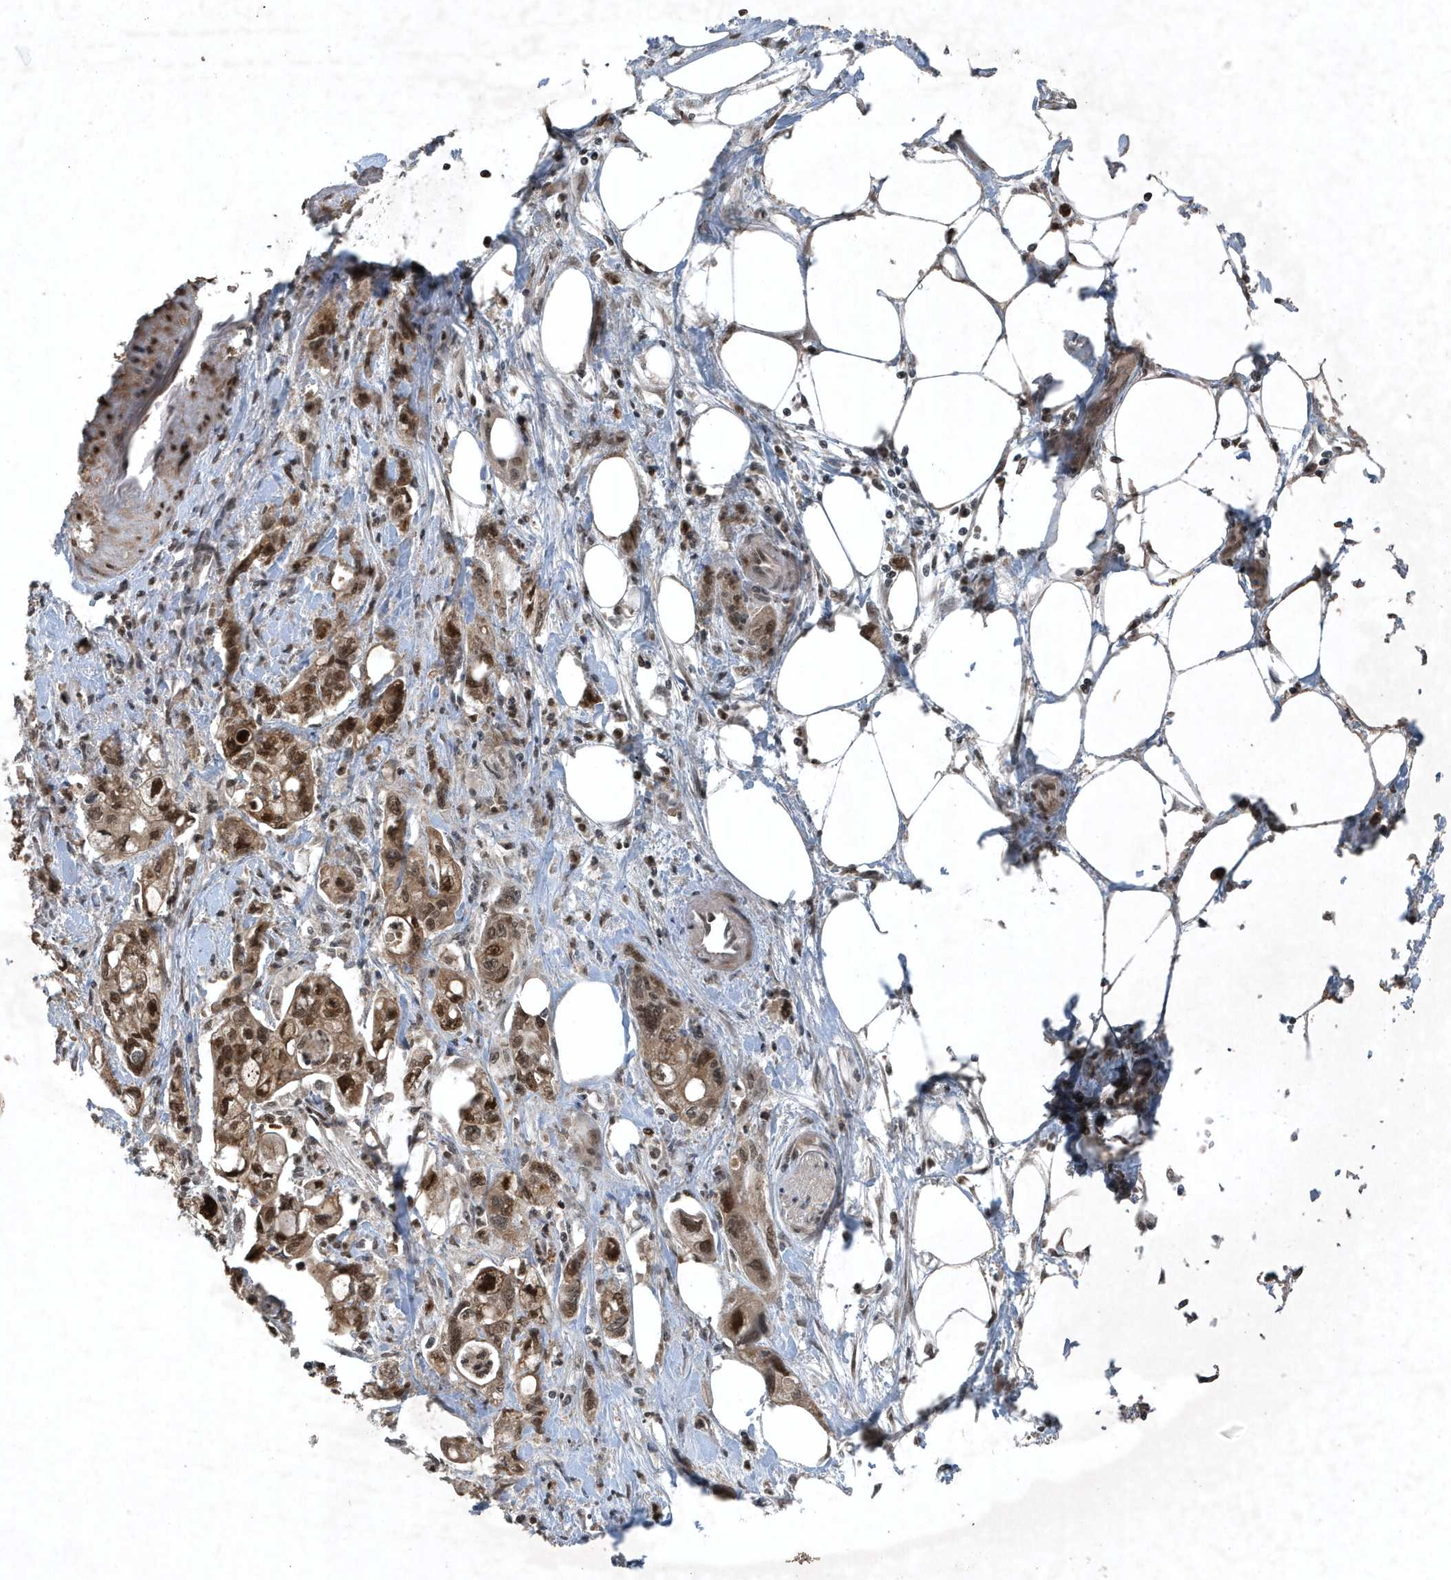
{"staining": {"intensity": "moderate", "quantity": ">75%", "location": "cytoplasmic/membranous,nuclear"}, "tissue": "pancreatic cancer", "cell_type": "Tumor cells", "image_type": "cancer", "snomed": [{"axis": "morphology", "description": "Adenocarcinoma, NOS"}, {"axis": "topography", "description": "Pancreas"}], "caption": "IHC image of human pancreatic cancer stained for a protein (brown), which exhibits medium levels of moderate cytoplasmic/membranous and nuclear positivity in about >75% of tumor cells.", "gene": "HSPA1A", "patient": {"sex": "male", "age": 70}}